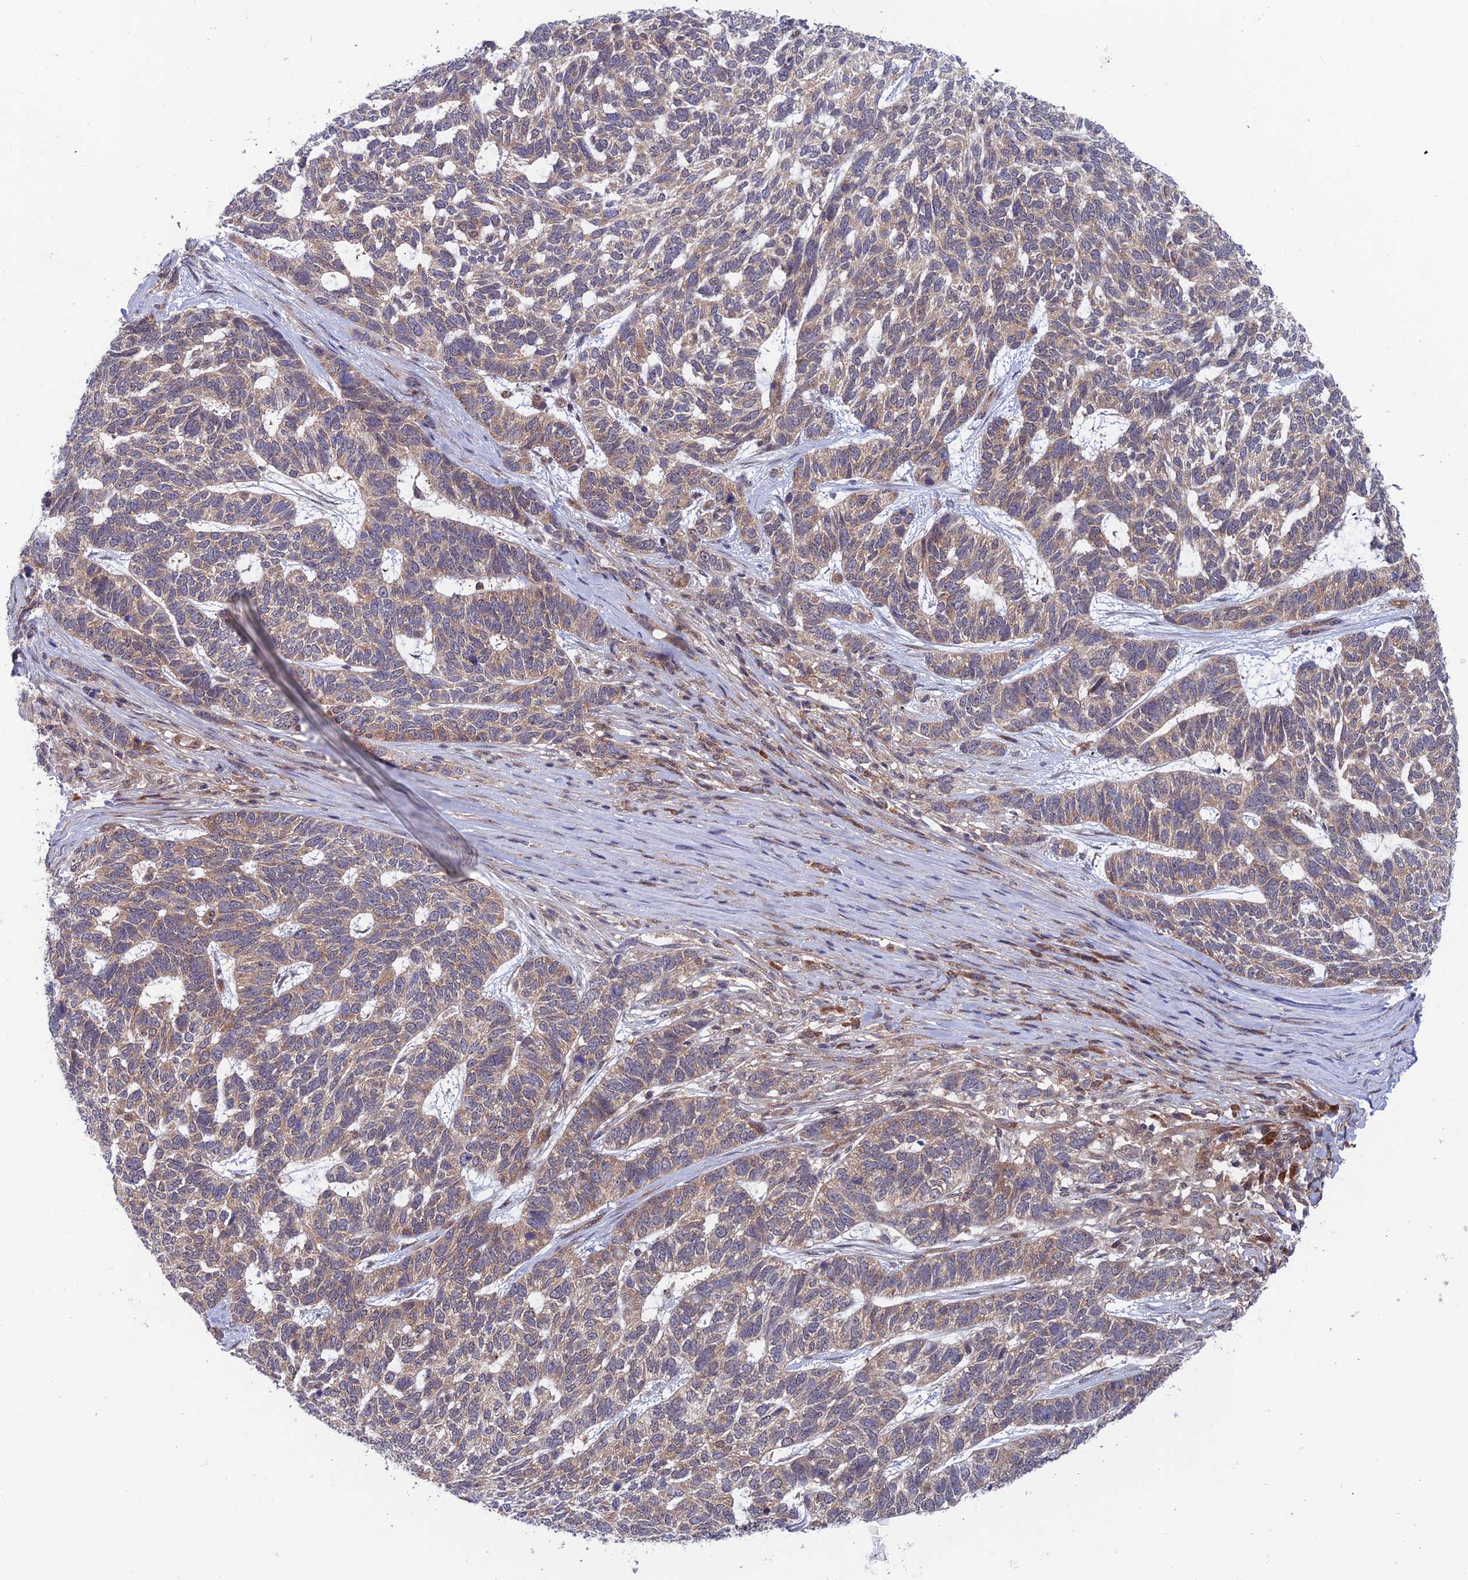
{"staining": {"intensity": "weak", "quantity": ">75%", "location": "cytoplasmic/membranous"}, "tissue": "skin cancer", "cell_type": "Tumor cells", "image_type": "cancer", "snomed": [{"axis": "morphology", "description": "Basal cell carcinoma"}, {"axis": "topography", "description": "Skin"}], "caption": "Skin basal cell carcinoma tissue exhibits weak cytoplasmic/membranous expression in approximately >75% of tumor cells The staining is performed using DAB (3,3'-diaminobenzidine) brown chromogen to label protein expression. The nuclei are counter-stained blue using hematoxylin.", "gene": "IGBP1", "patient": {"sex": "female", "age": 65}}